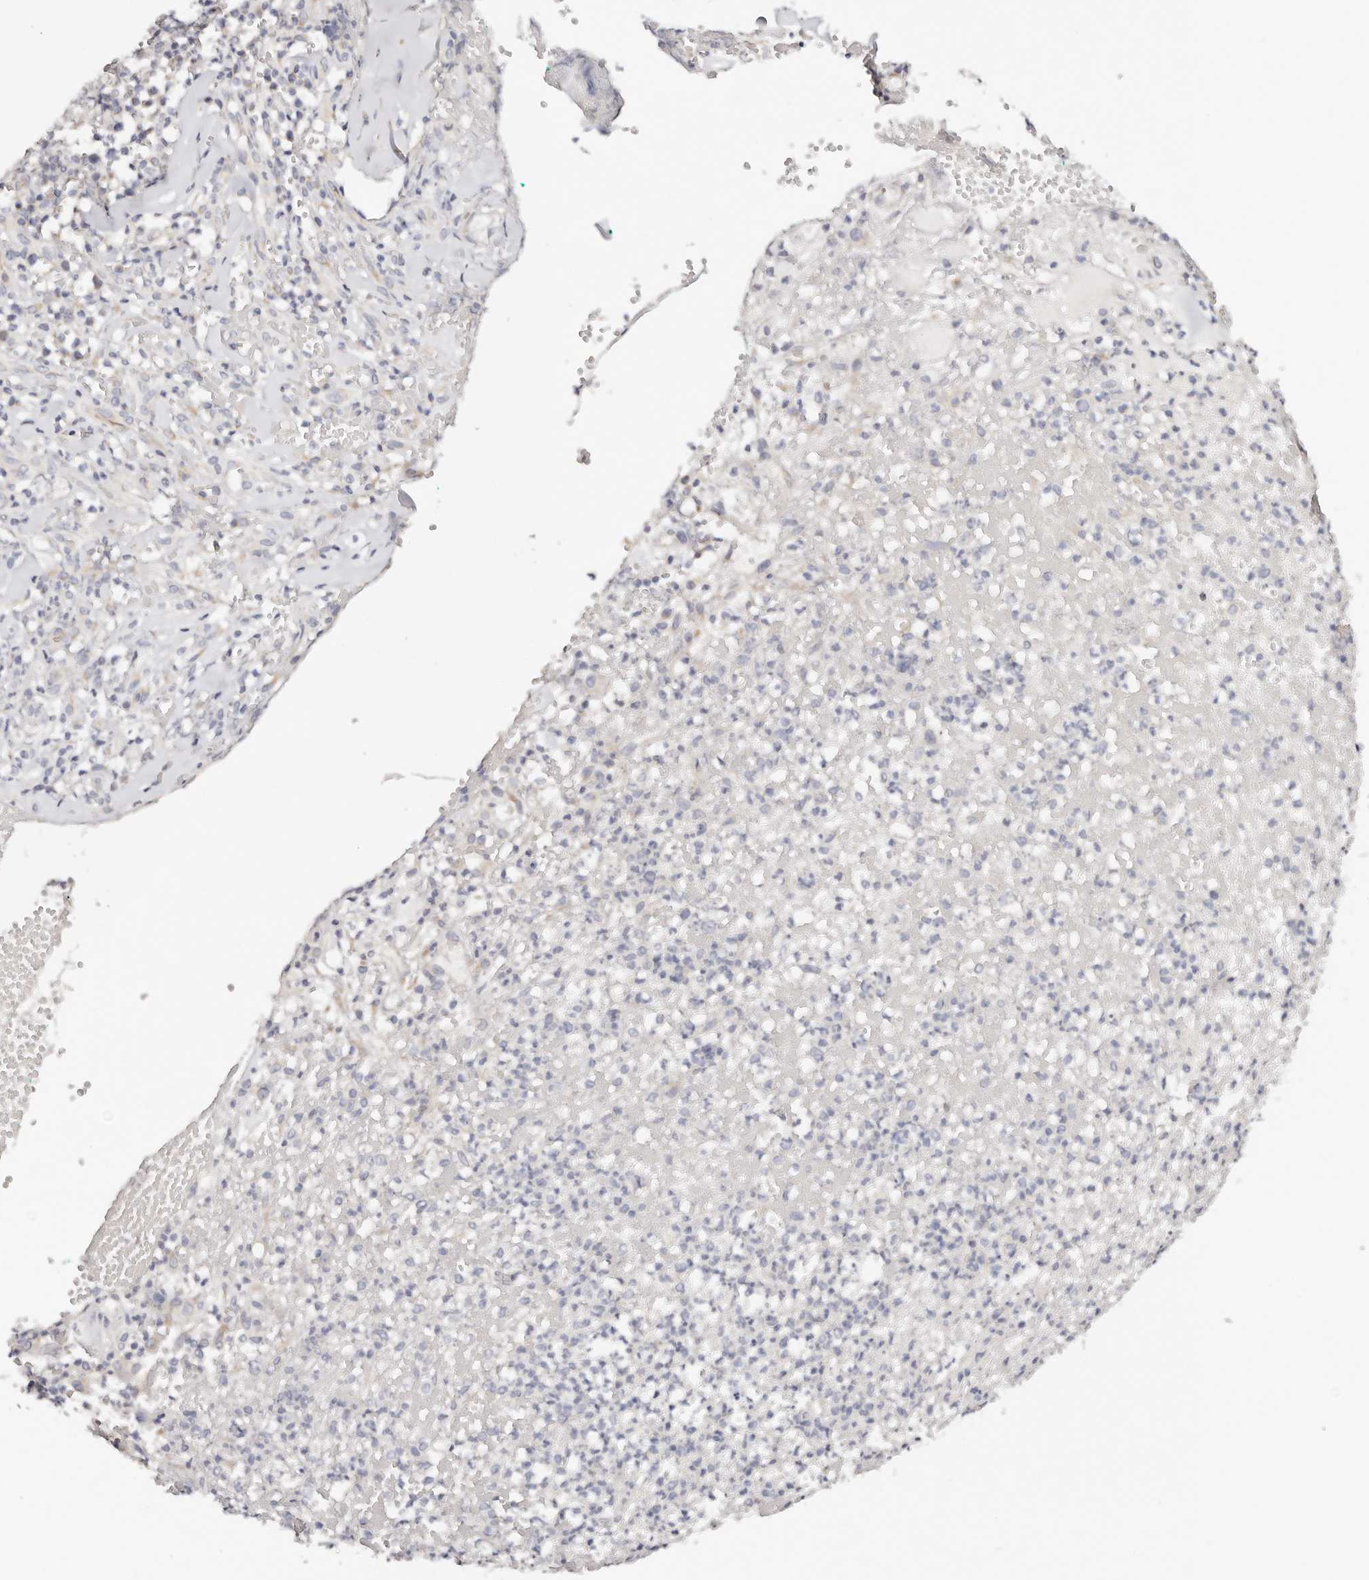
{"staining": {"intensity": "negative", "quantity": "none", "location": "none"}, "tissue": "adipose tissue", "cell_type": "Adipocytes", "image_type": "normal", "snomed": [{"axis": "morphology", "description": "Normal tissue, NOS"}, {"axis": "morphology", "description": "Basal cell carcinoma"}, {"axis": "topography", "description": "Cartilage tissue"}, {"axis": "topography", "description": "Nasopharynx"}, {"axis": "topography", "description": "Oral tissue"}], "caption": "Immunohistochemical staining of benign human adipose tissue reveals no significant staining in adipocytes.", "gene": "DNASE1", "patient": {"sex": "female", "age": 77}}